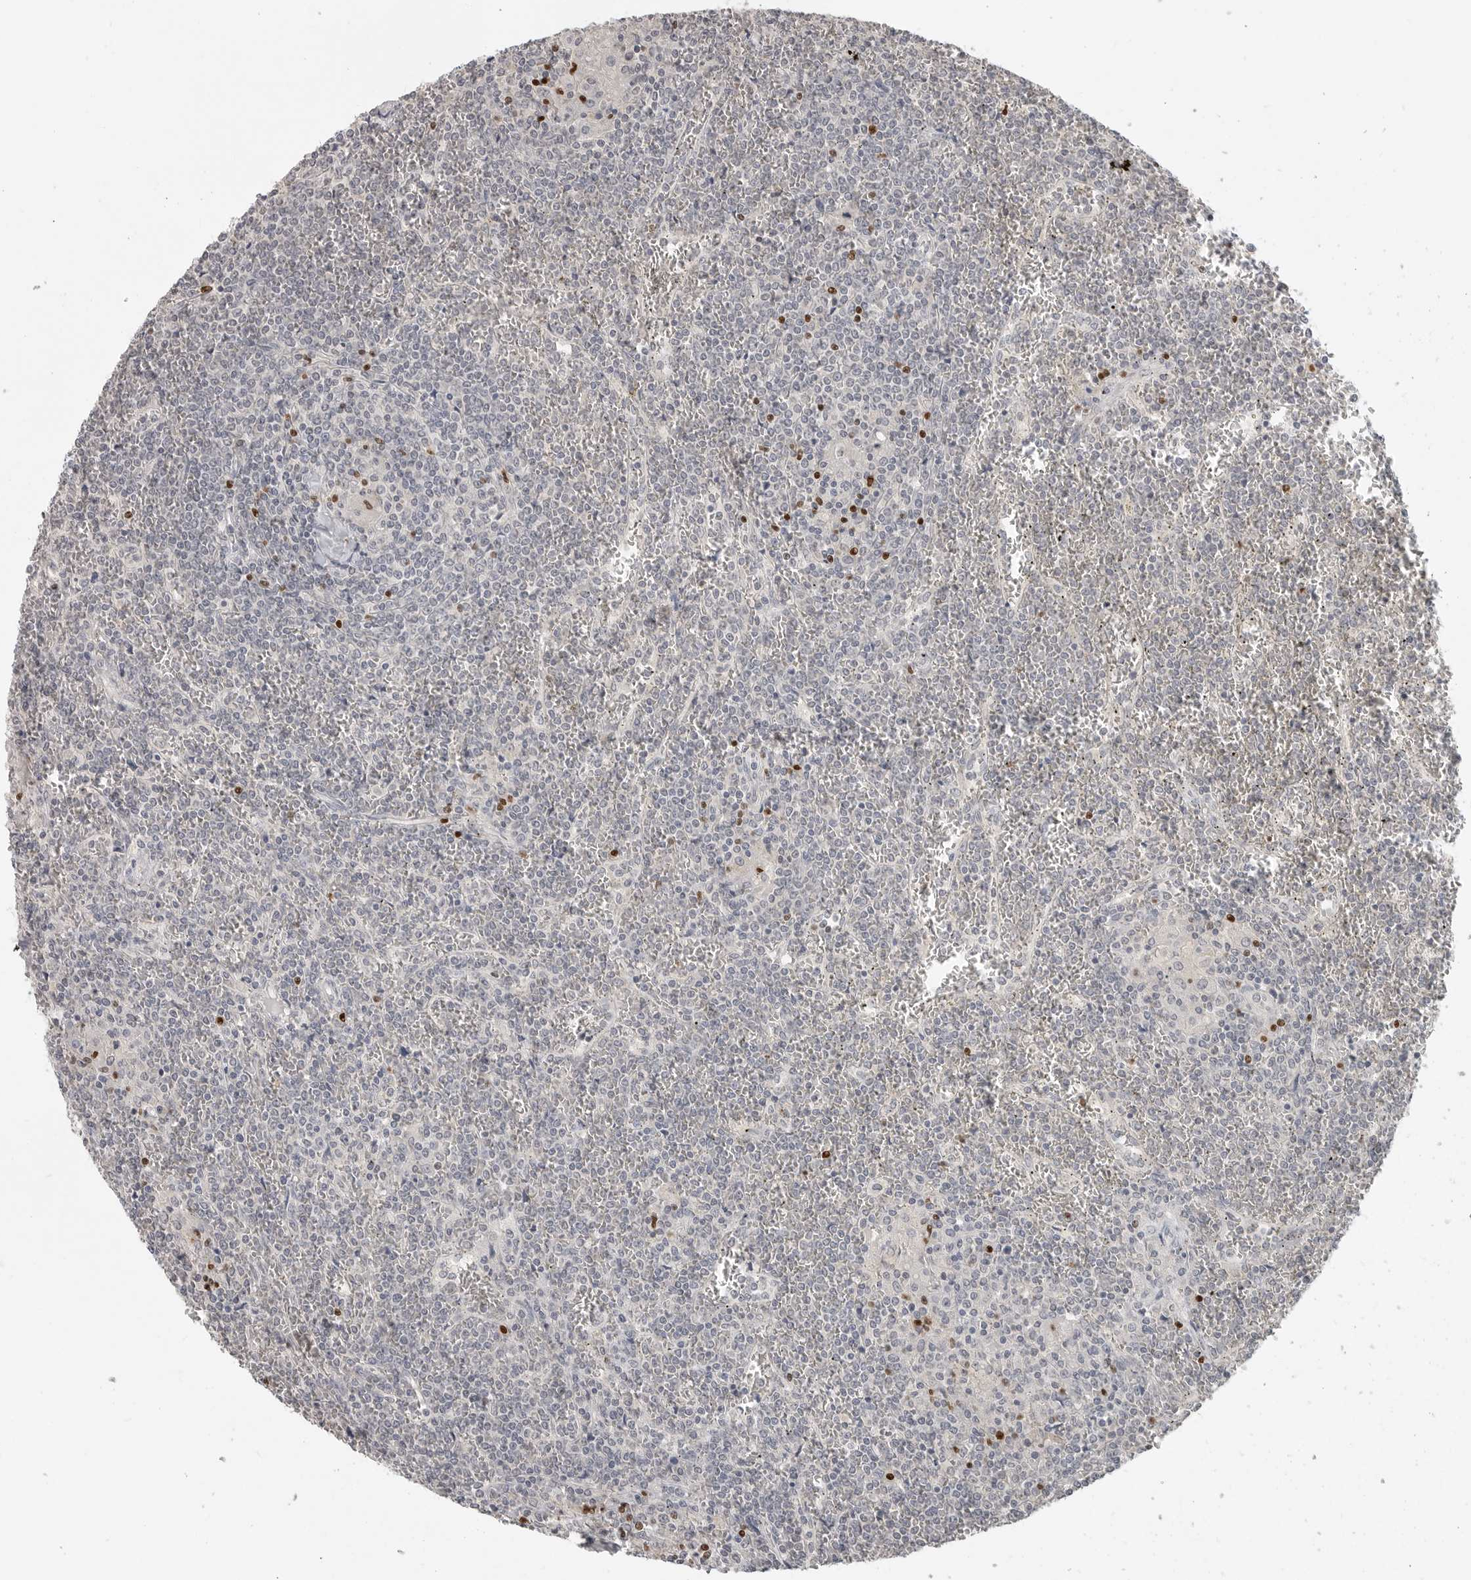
{"staining": {"intensity": "negative", "quantity": "none", "location": "none"}, "tissue": "lymphoma", "cell_type": "Tumor cells", "image_type": "cancer", "snomed": [{"axis": "morphology", "description": "Malignant lymphoma, non-Hodgkin's type, Low grade"}, {"axis": "topography", "description": "Spleen"}], "caption": "This is a micrograph of immunohistochemistry staining of lymphoma, which shows no positivity in tumor cells.", "gene": "FOXP3", "patient": {"sex": "female", "age": 19}}